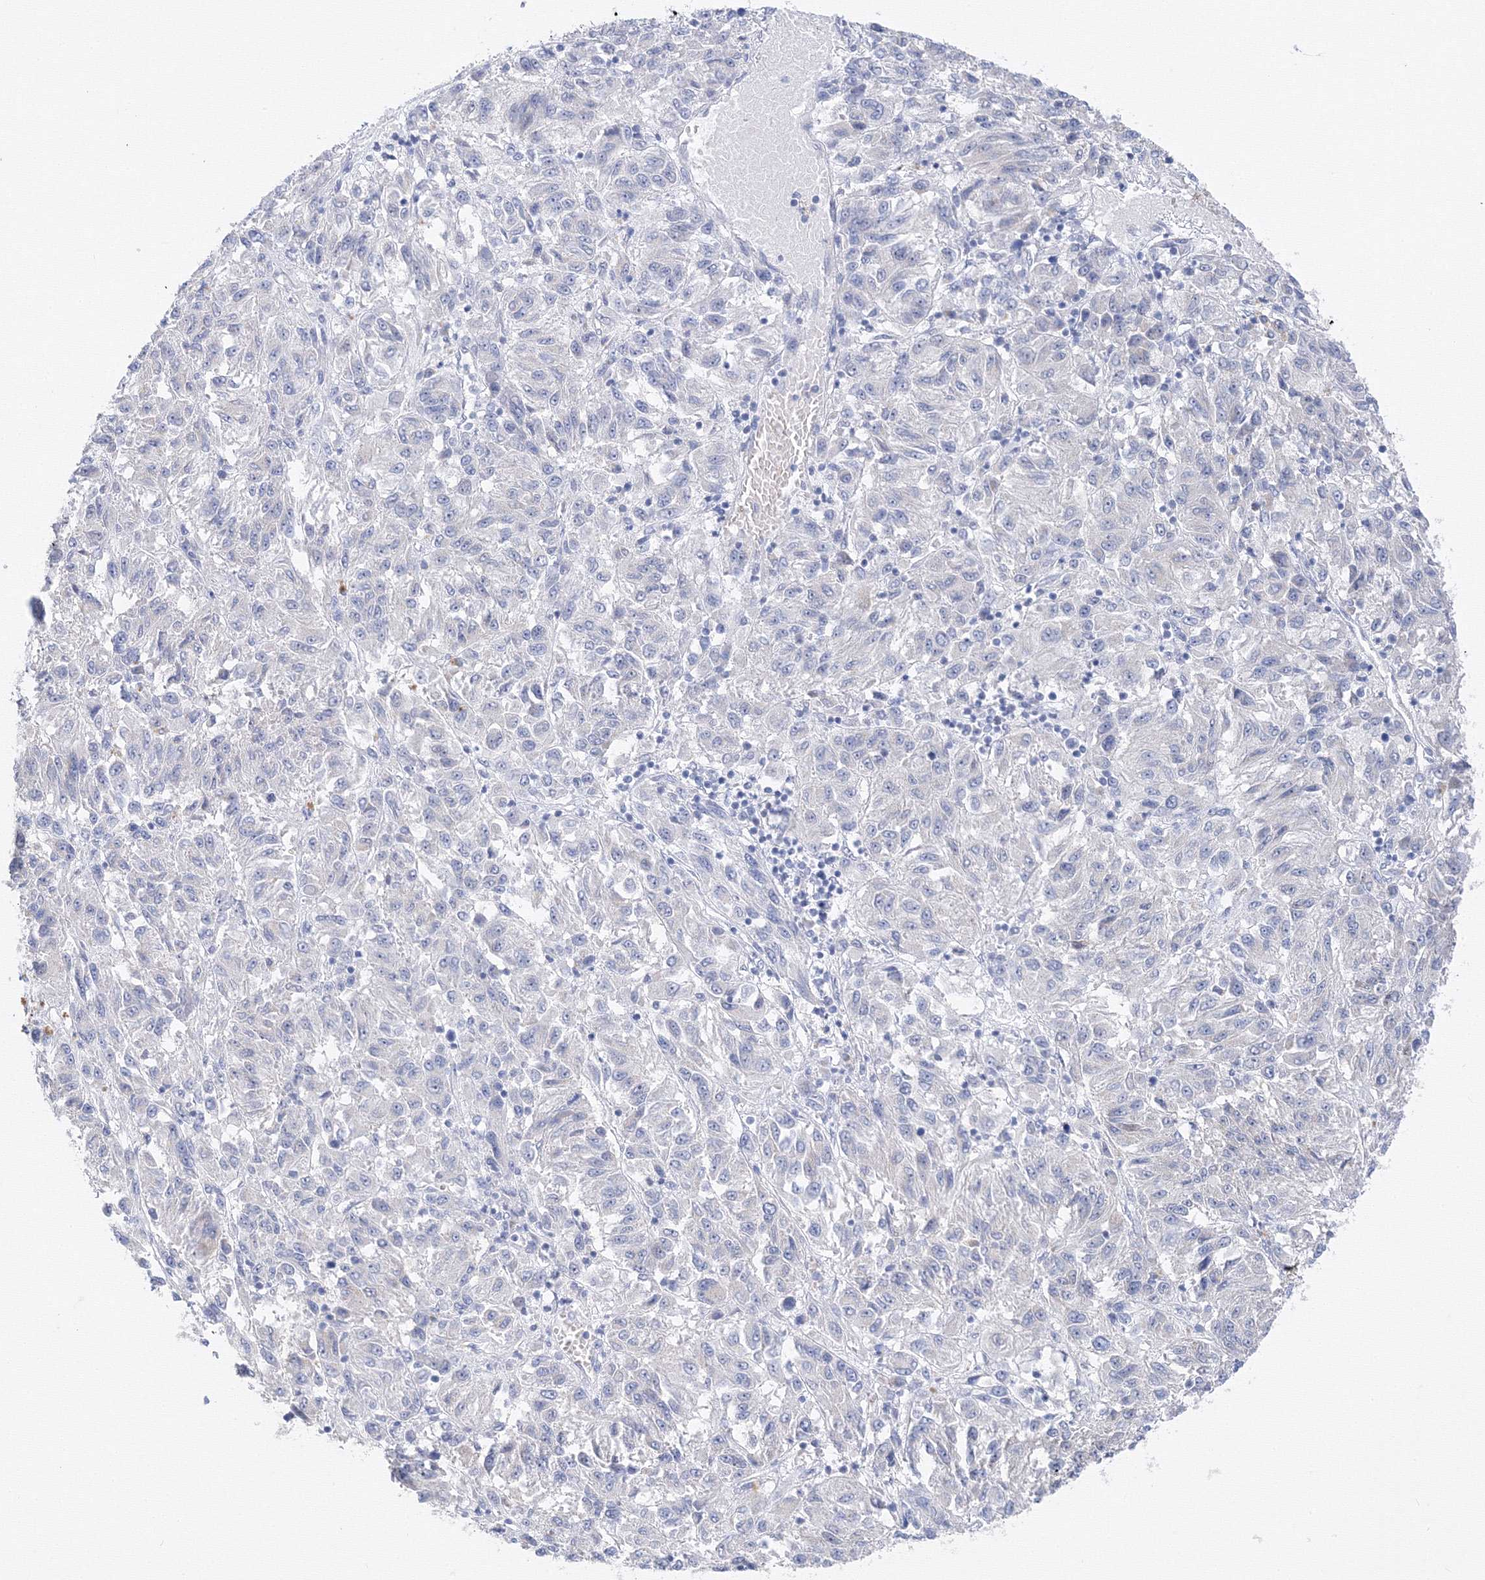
{"staining": {"intensity": "negative", "quantity": "none", "location": "none"}, "tissue": "melanoma", "cell_type": "Tumor cells", "image_type": "cancer", "snomed": [{"axis": "morphology", "description": "Malignant melanoma, Metastatic site"}, {"axis": "topography", "description": "Lung"}], "caption": "A high-resolution photomicrograph shows immunohistochemistry staining of malignant melanoma (metastatic site), which shows no significant staining in tumor cells.", "gene": "TAMM41", "patient": {"sex": "male", "age": 64}}